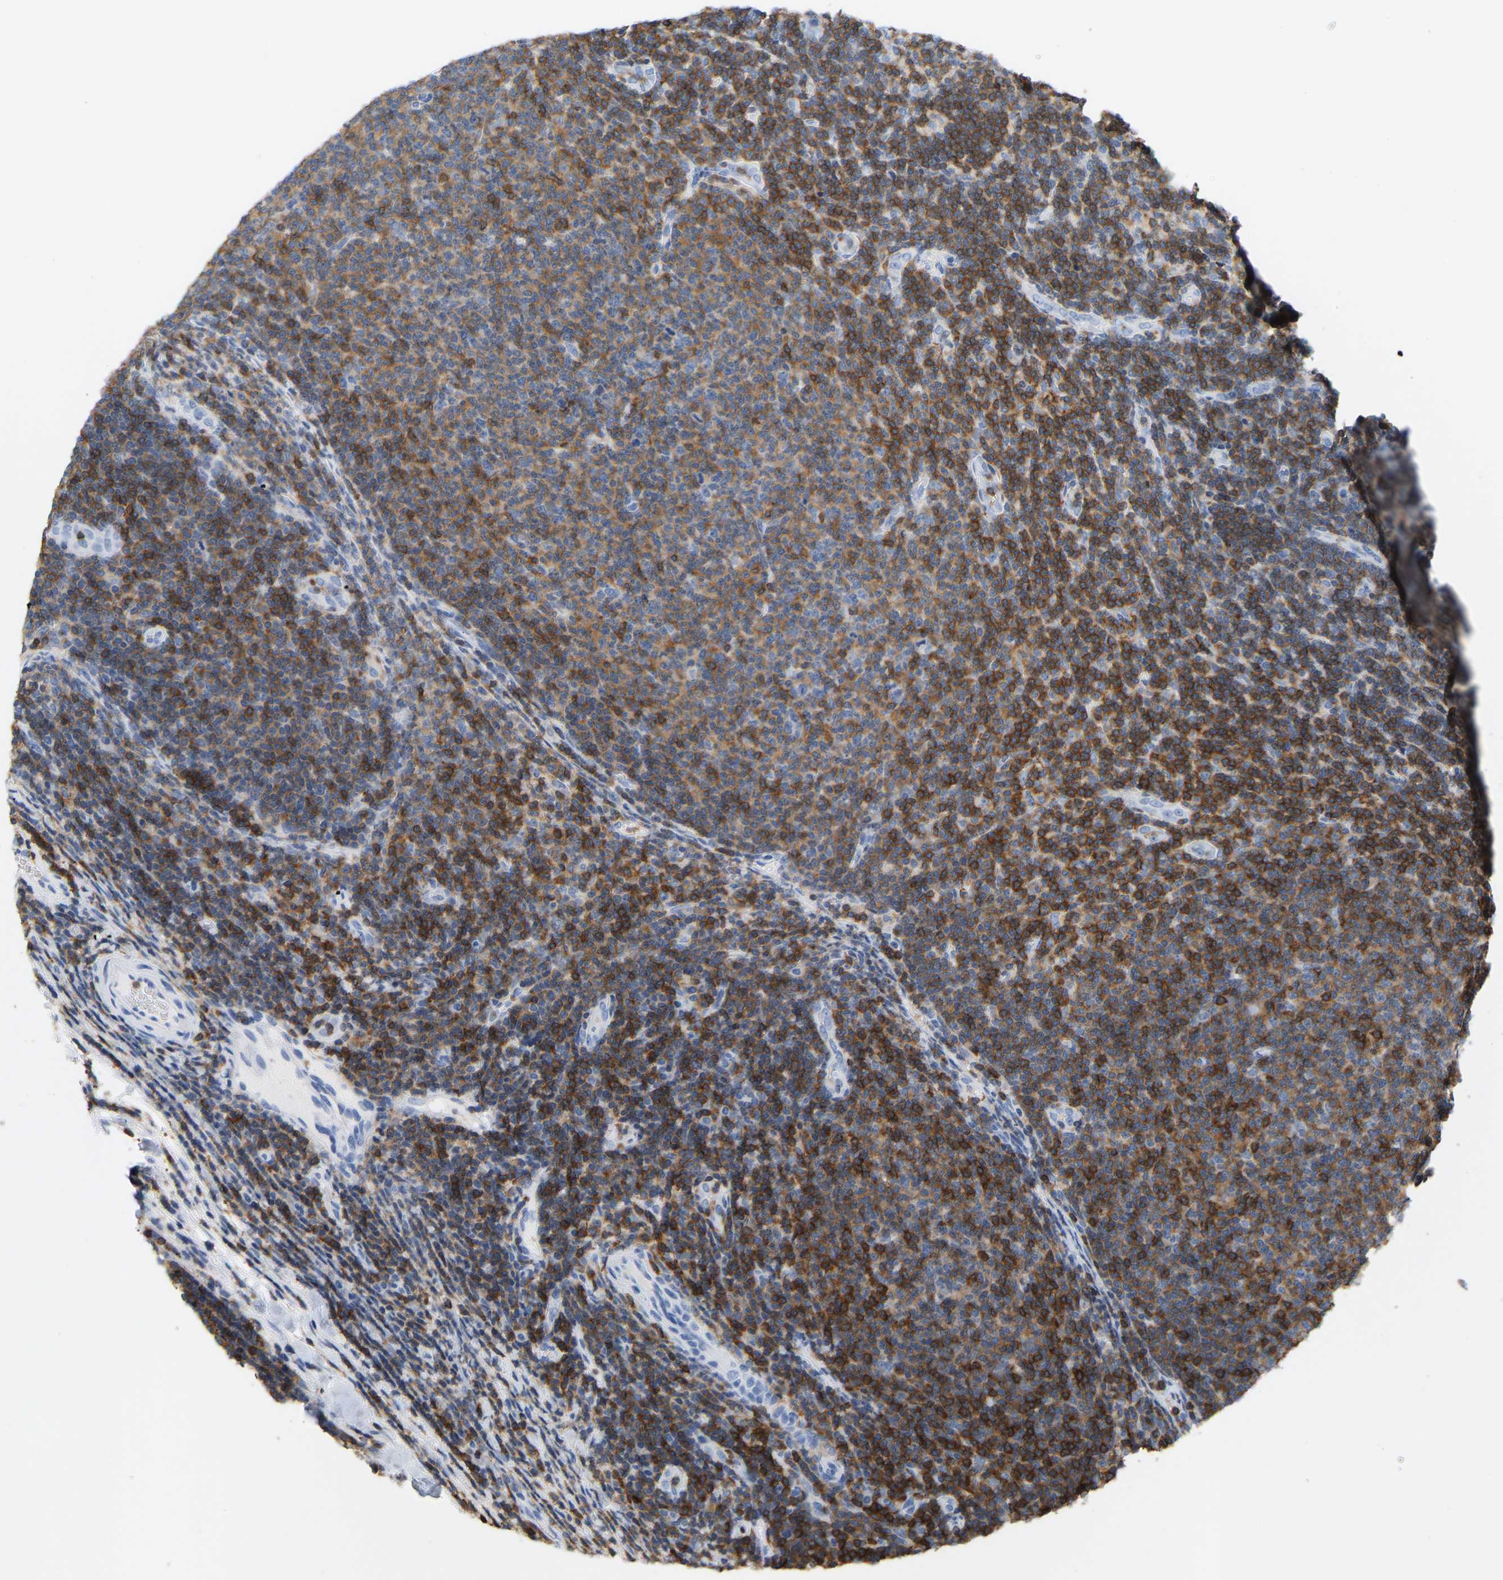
{"staining": {"intensity": "moderate", "quantity": "25%-75%", "location": "cytoplasmic/membranous"}, "tissue": "lymphoma", "cell_type": "Tumor cells", "image_type": "cancer", "snomed": [{"axis": "morphology", "description": "Malignant lymphoma, non-Hodgkin's type, Low grade"}, {"axis": "topography", "description": "Lymph node"}], "caption": "Tumor cells reveal moderate cytoplasmic/membranous expression in about 25%-75% of cells in lymphoma. (DAB (3,3'-diaminobenzidine) IHC with brightfield microscopy, high magnification).", "gene": "EVL", "patient": {"sex": "male", "age": 66}}